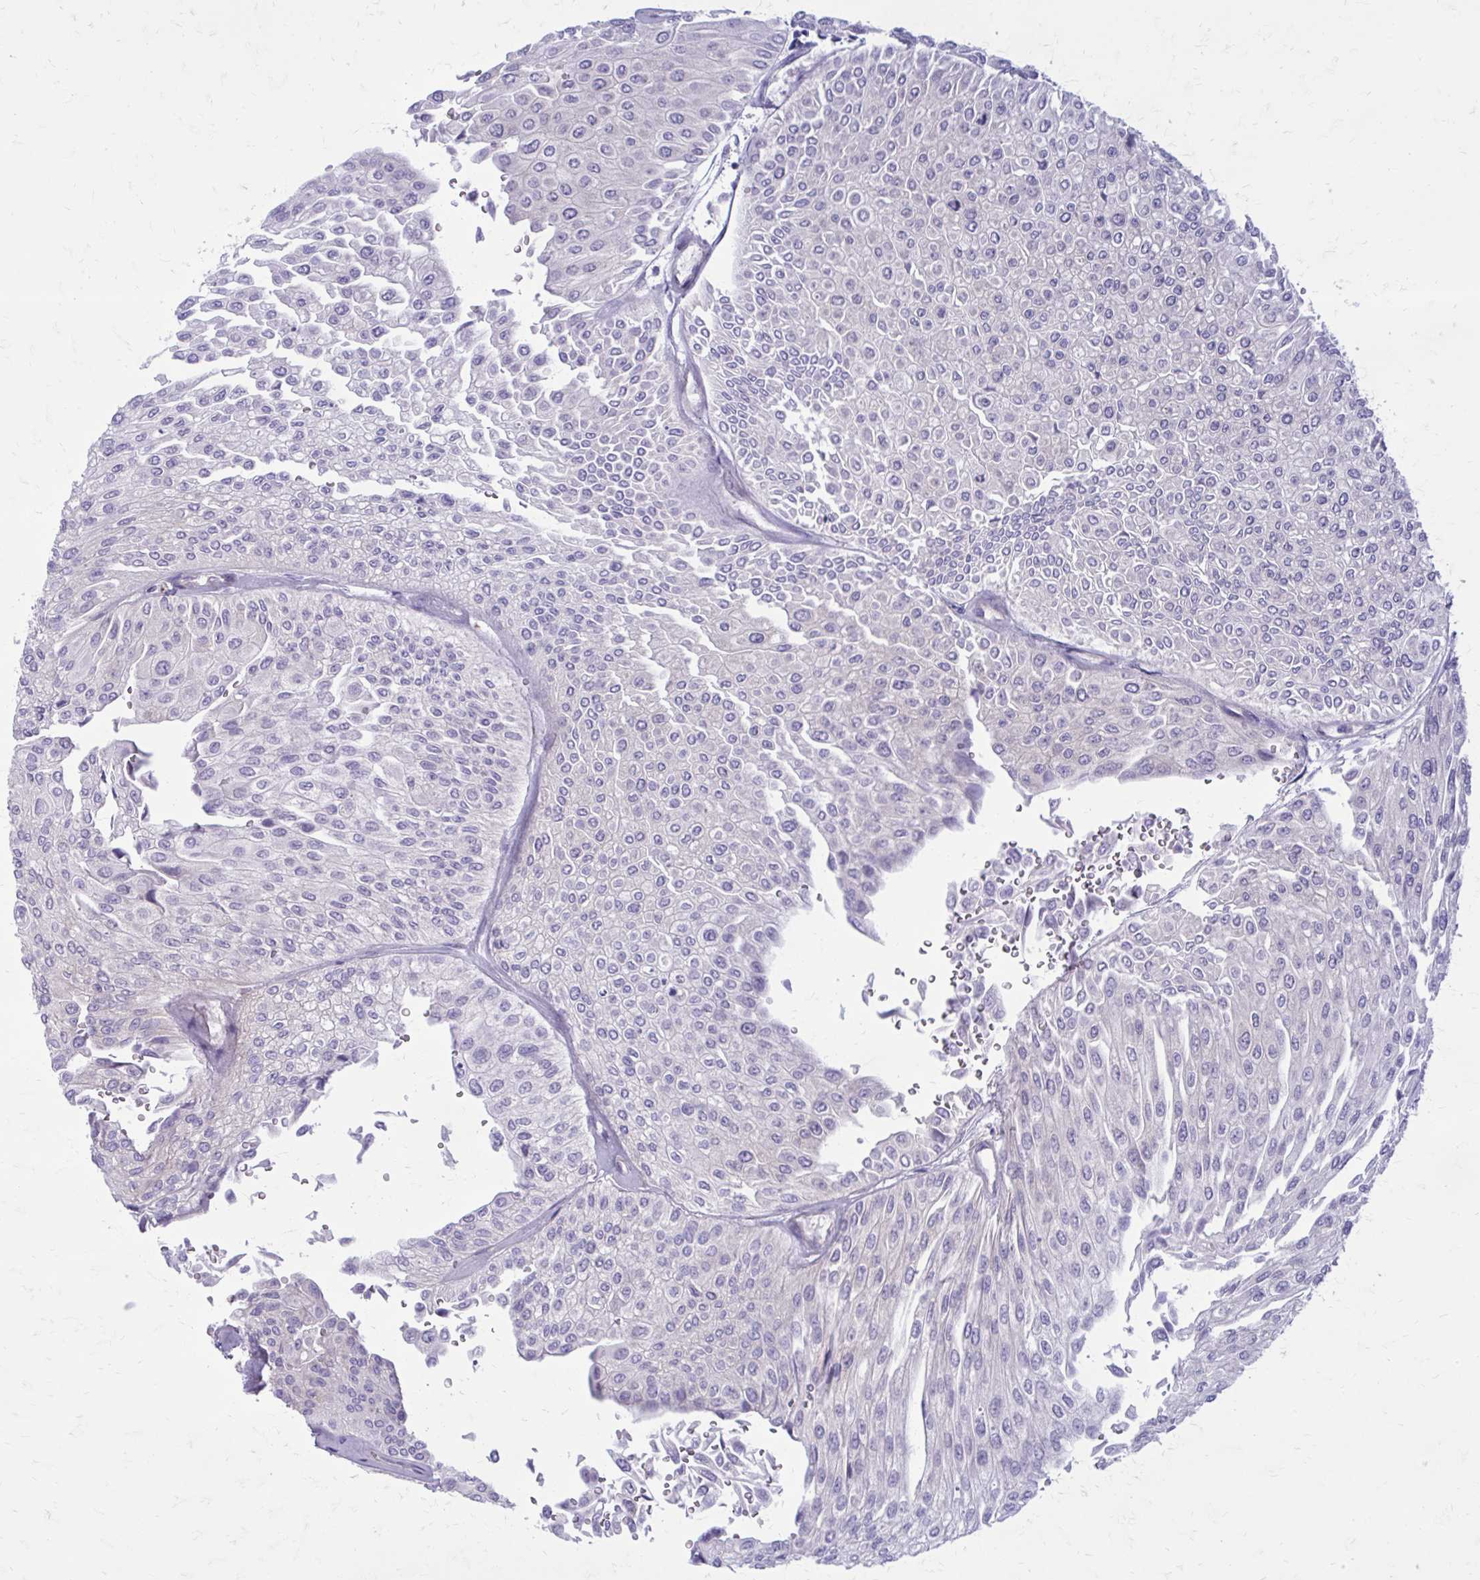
{"staining": {"intensity": "negative", "quantity": "none", "location": "none"}, "tissue": "urothelial cancer", "cell_type": "Tumor cells", "image_type": "cancer", "snomed": [{"axis": "morphology", "description": "Urothelial carcinoma, NOS"}, {"axis": "topography", "description": "Urinary bladder"}], "caption": "The histopathology image demonstrates no staining of tumor cells in transitional cell carcinoma.", "gene": "GIGYF2", "patient": {"sex": "male", "age": 67}}